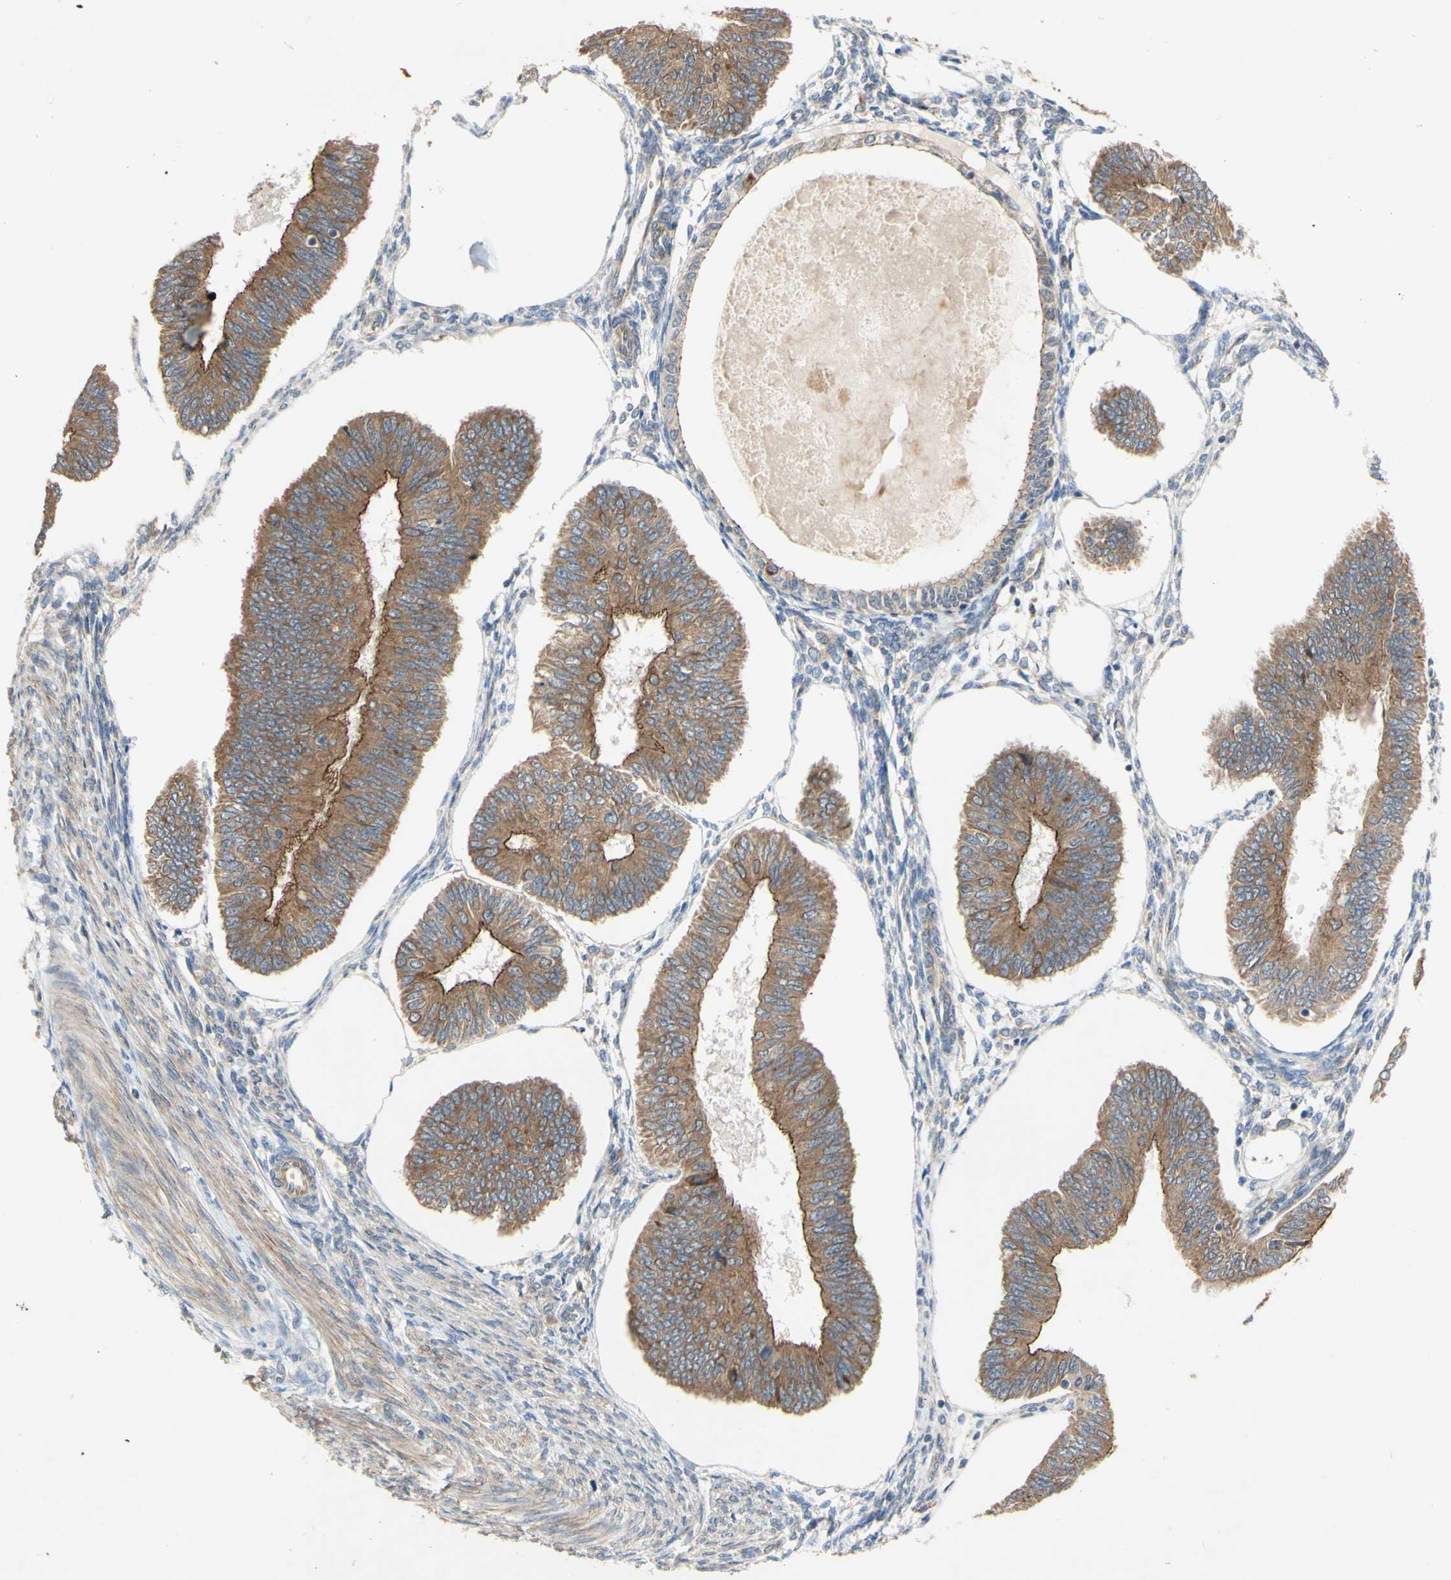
{"staining": {"intensity": "moderate", "quantity": ">75%", "location": "cytoplasmic/membranous"}, "tissue": "endometrial cancer", "cell_type": "Tumor cells", "image_type": "cancer", "snomed": [{"axis": "morphology", "description": "Adenocarcinoma, NOS"}, {"axis": "topography", "description": "Endometrium"}], "caption": "This is an image of IHC staining of endometrial cancer (adenocarcinoma), which shows moderate positivity in the cytoplasmic/membranous of tumor cells.", "gene": "PDGFB", "patient": {"sex": "female", "age": 58}}